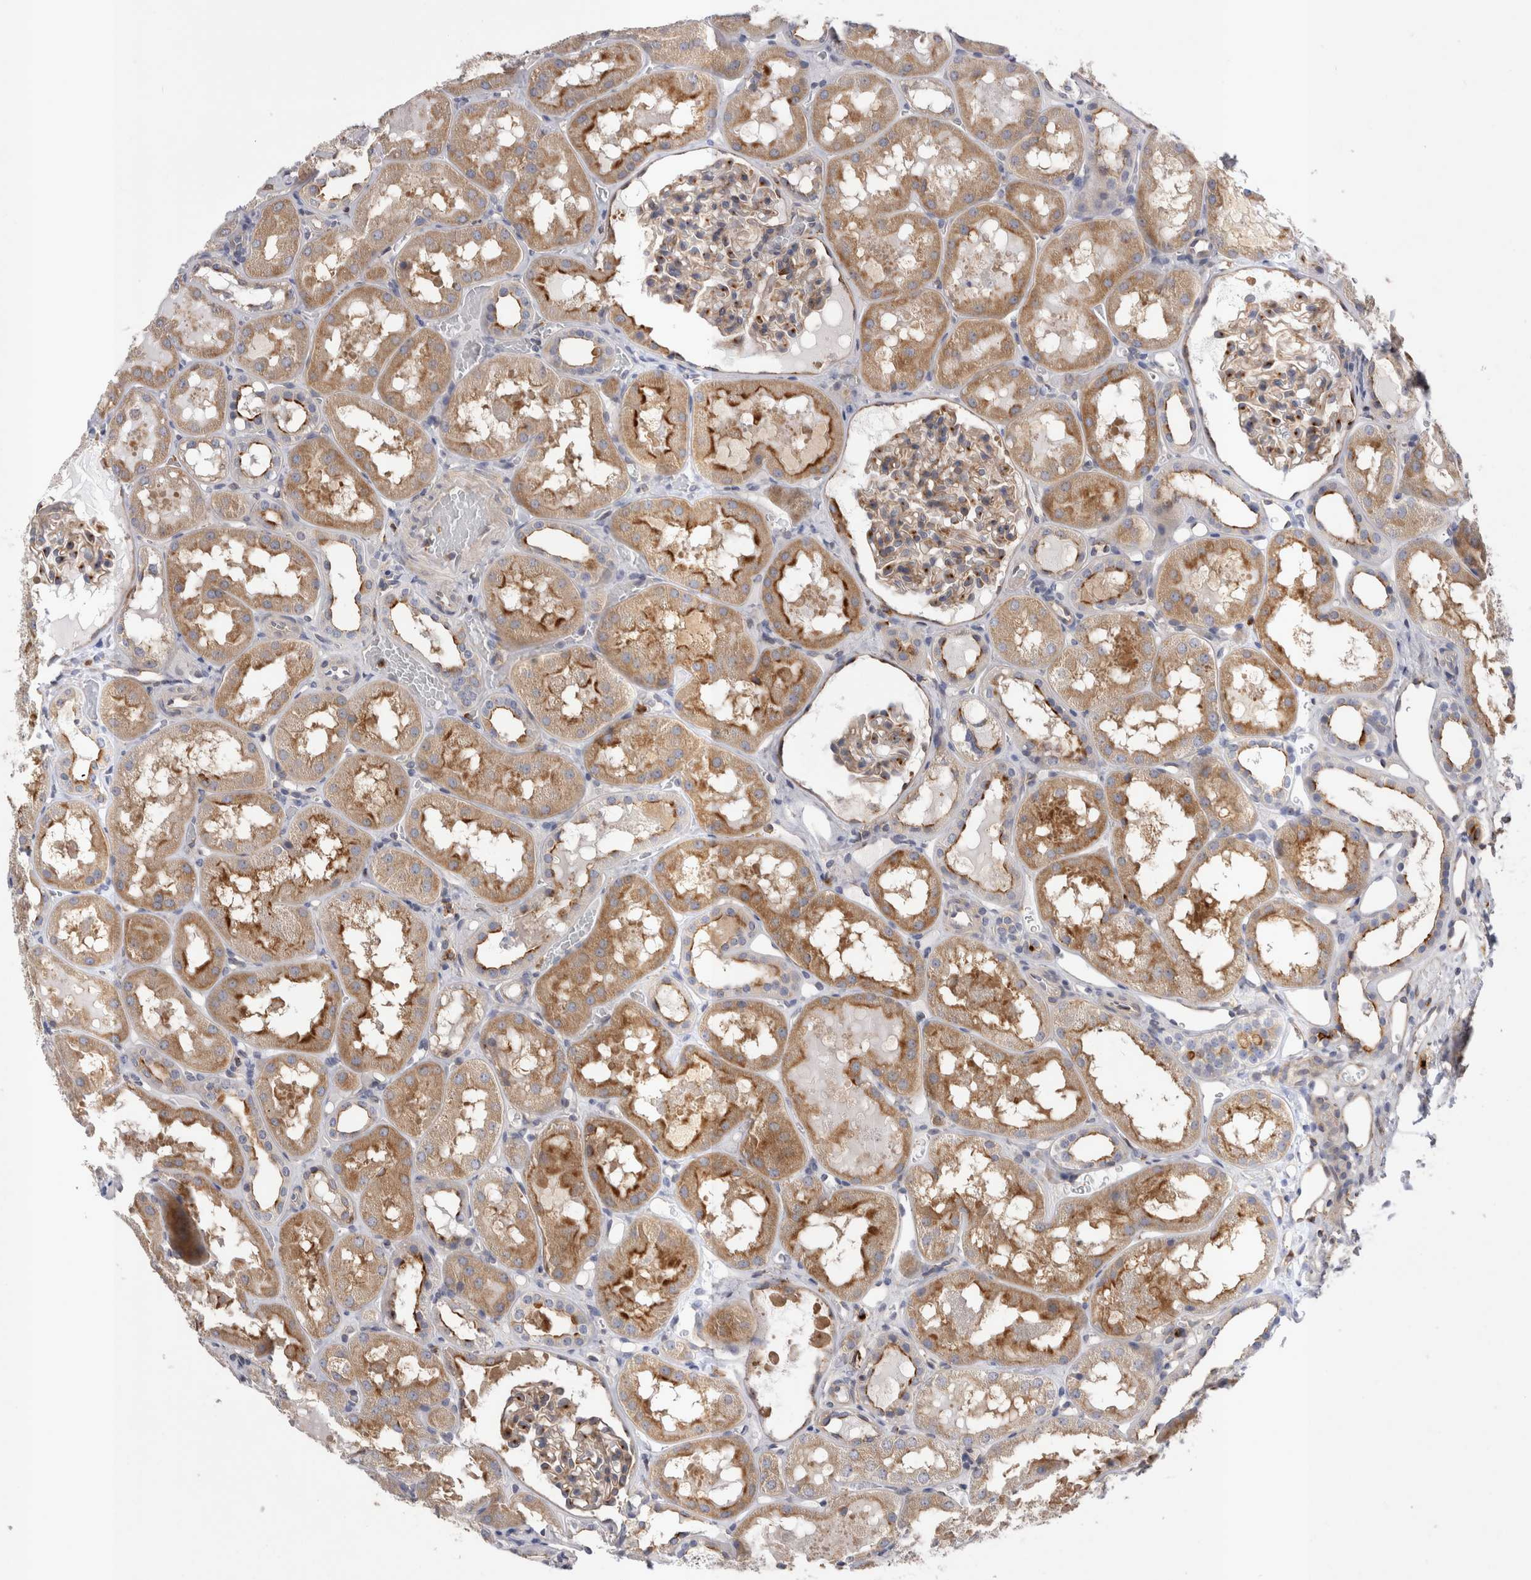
{"staining": {"intensity": "moderate", "quantity": ">75%", "location": "cytoplasmic/membranous"}, "tissue": "kidney", "cell_type": "Cells in glomeruli", "image_type": "normal", "snomed": [{"axis": "morphology", "description": "Normal tissue, NOS"}, {"axis": "topography", "description": "Kidney"}, {"axis": "topography", "description": "Urinary bladder"}], "caption": "Immunohistochemical staining of benign kidney demonstrates >75% levels of moderate cytoplasmic/membranous protein positivity in approximately >75% of cells in glomeruli. The protein of interest is shown in brown color, while the nuclei are stained blue.", "gene": "RAB11FIP1", "patient": {"sex": "male", "age": 16}}